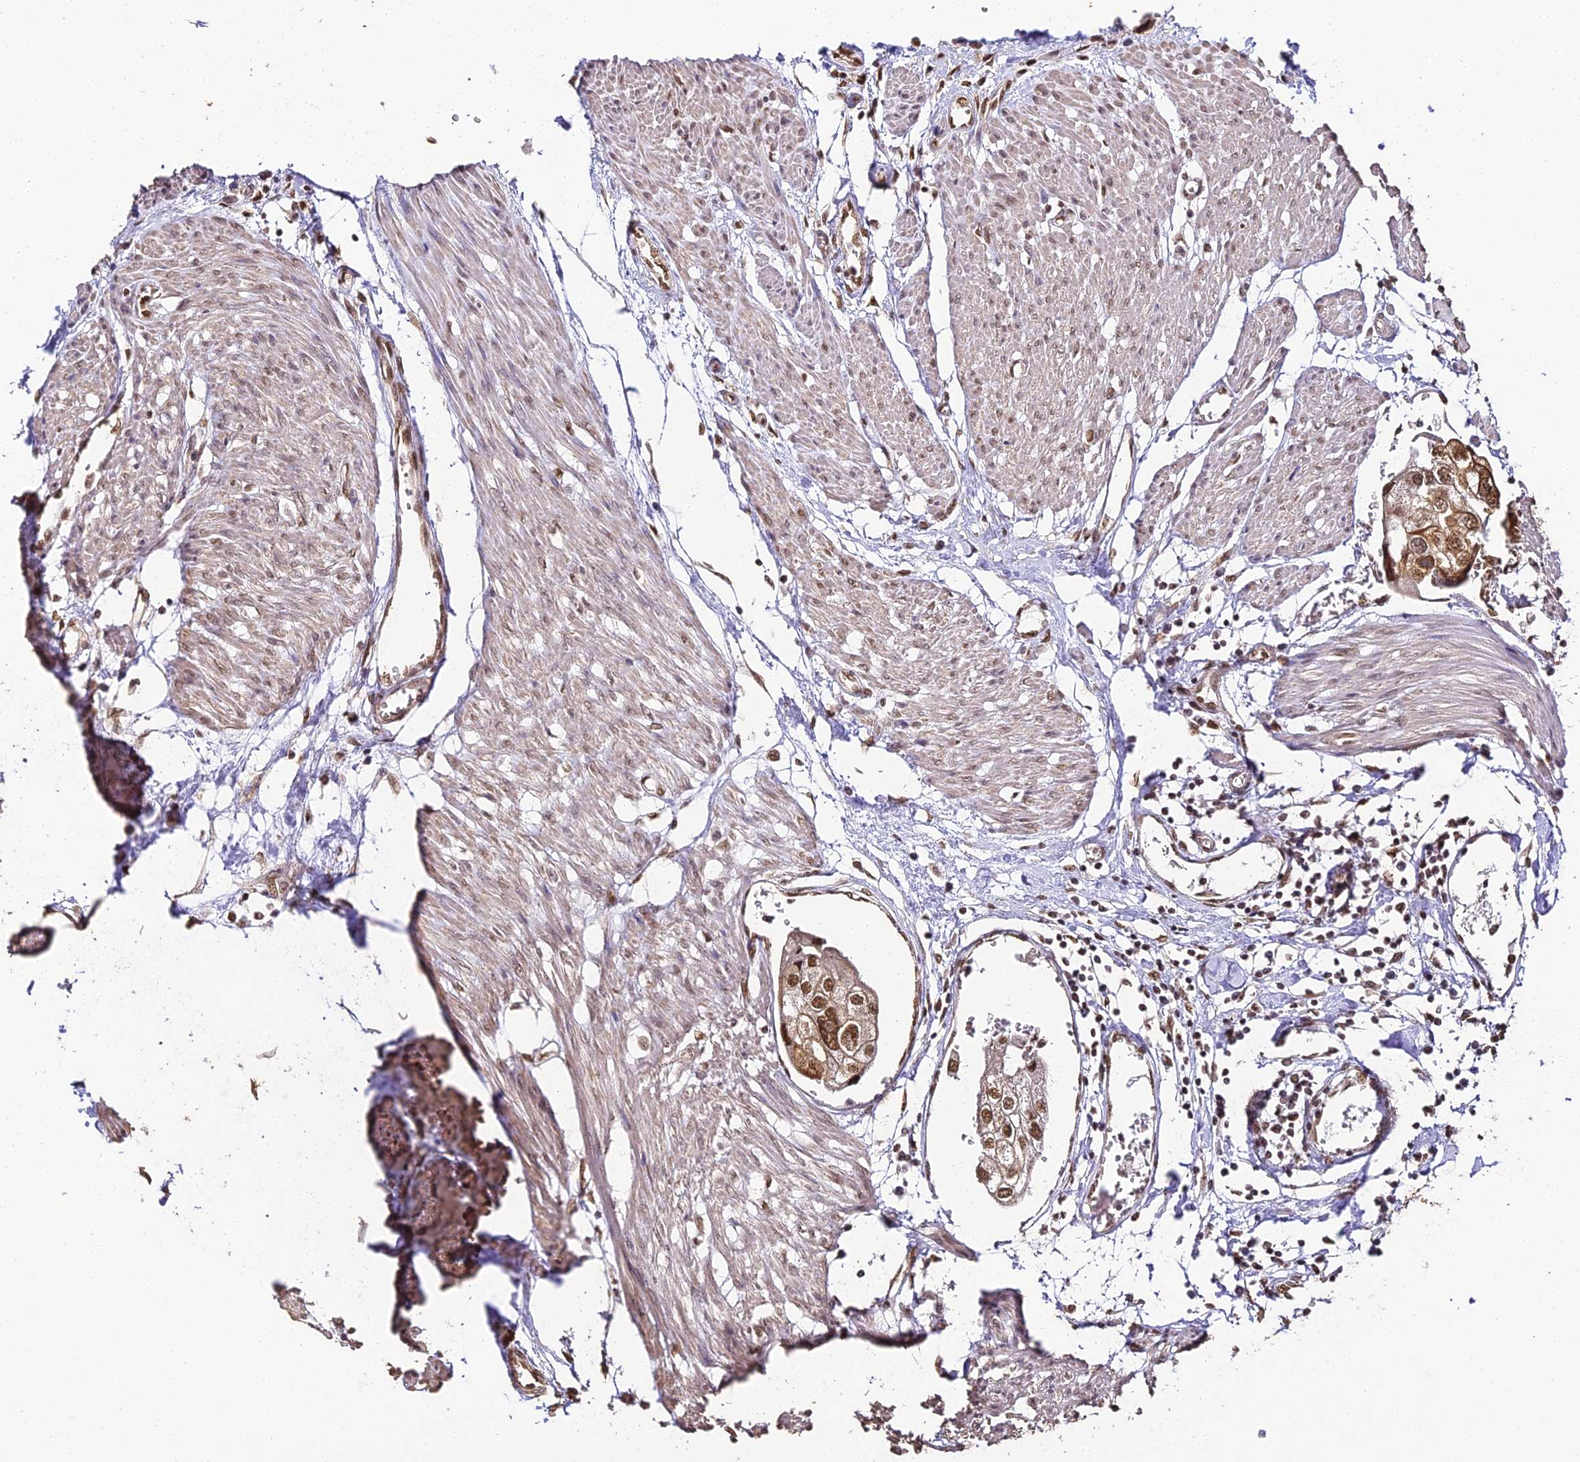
{"staining": {"intensity": "strong", "quantity": ">75%", "location": "cytoplasmic/membranous,nuclear"}, "tissue": "urothelial cancer", "cell_type": "Tumor cells", "image_type": "cancer", "snomed": [{"axis": "morphology", "description": "Urothelial carcinoma, High grade"}, {"axis": "topography", "description": "Urinary bladder"}], "caption": "Strong cytoplasmic/membranous and nuclear expression is seen in about >75% of tumor cells in high-grade urothelial carcinoma.", "gene": "HNRNPA1", "patient": {"sex": "male", "age": 64}}